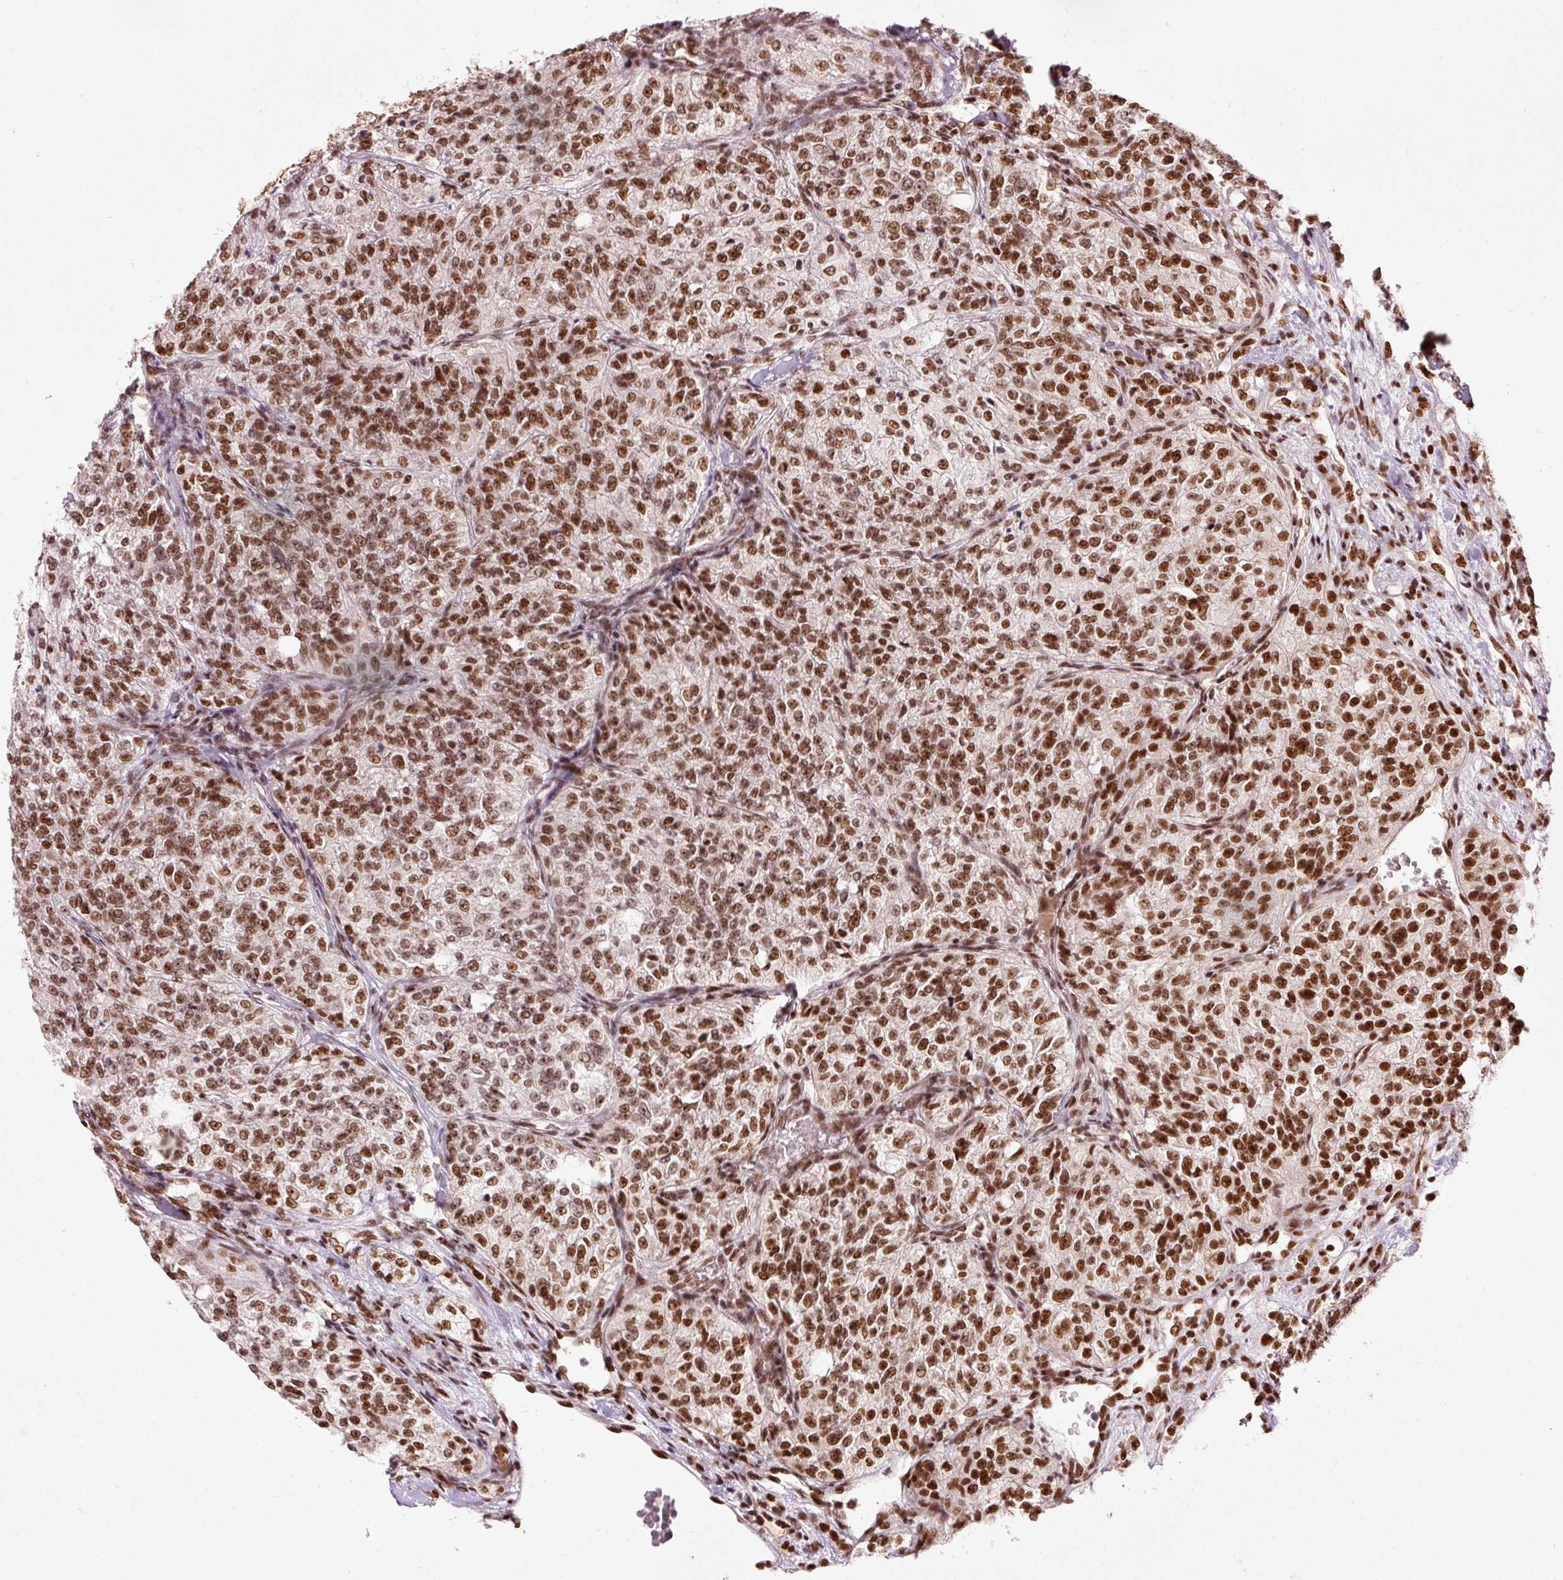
{"staining": {"intensity": "strong", "quantity": ">75%", "location": "nuclear"}, "tissue": "renal cancer", "cell_type": "Tumor cells", "image_type": "cancer", "snomed": [{"axis": "morphology", "description": "Adenocarcinoma, NOS"}, {"axis": "topography", "description": "Kidney"}], "caption": "Tumor cells exhibit high levels of strong nuclear staining in about >75% of cells in renal cancer.", "gene": "ZBTB44", "patient": {"sex": "female", "age": 63}}